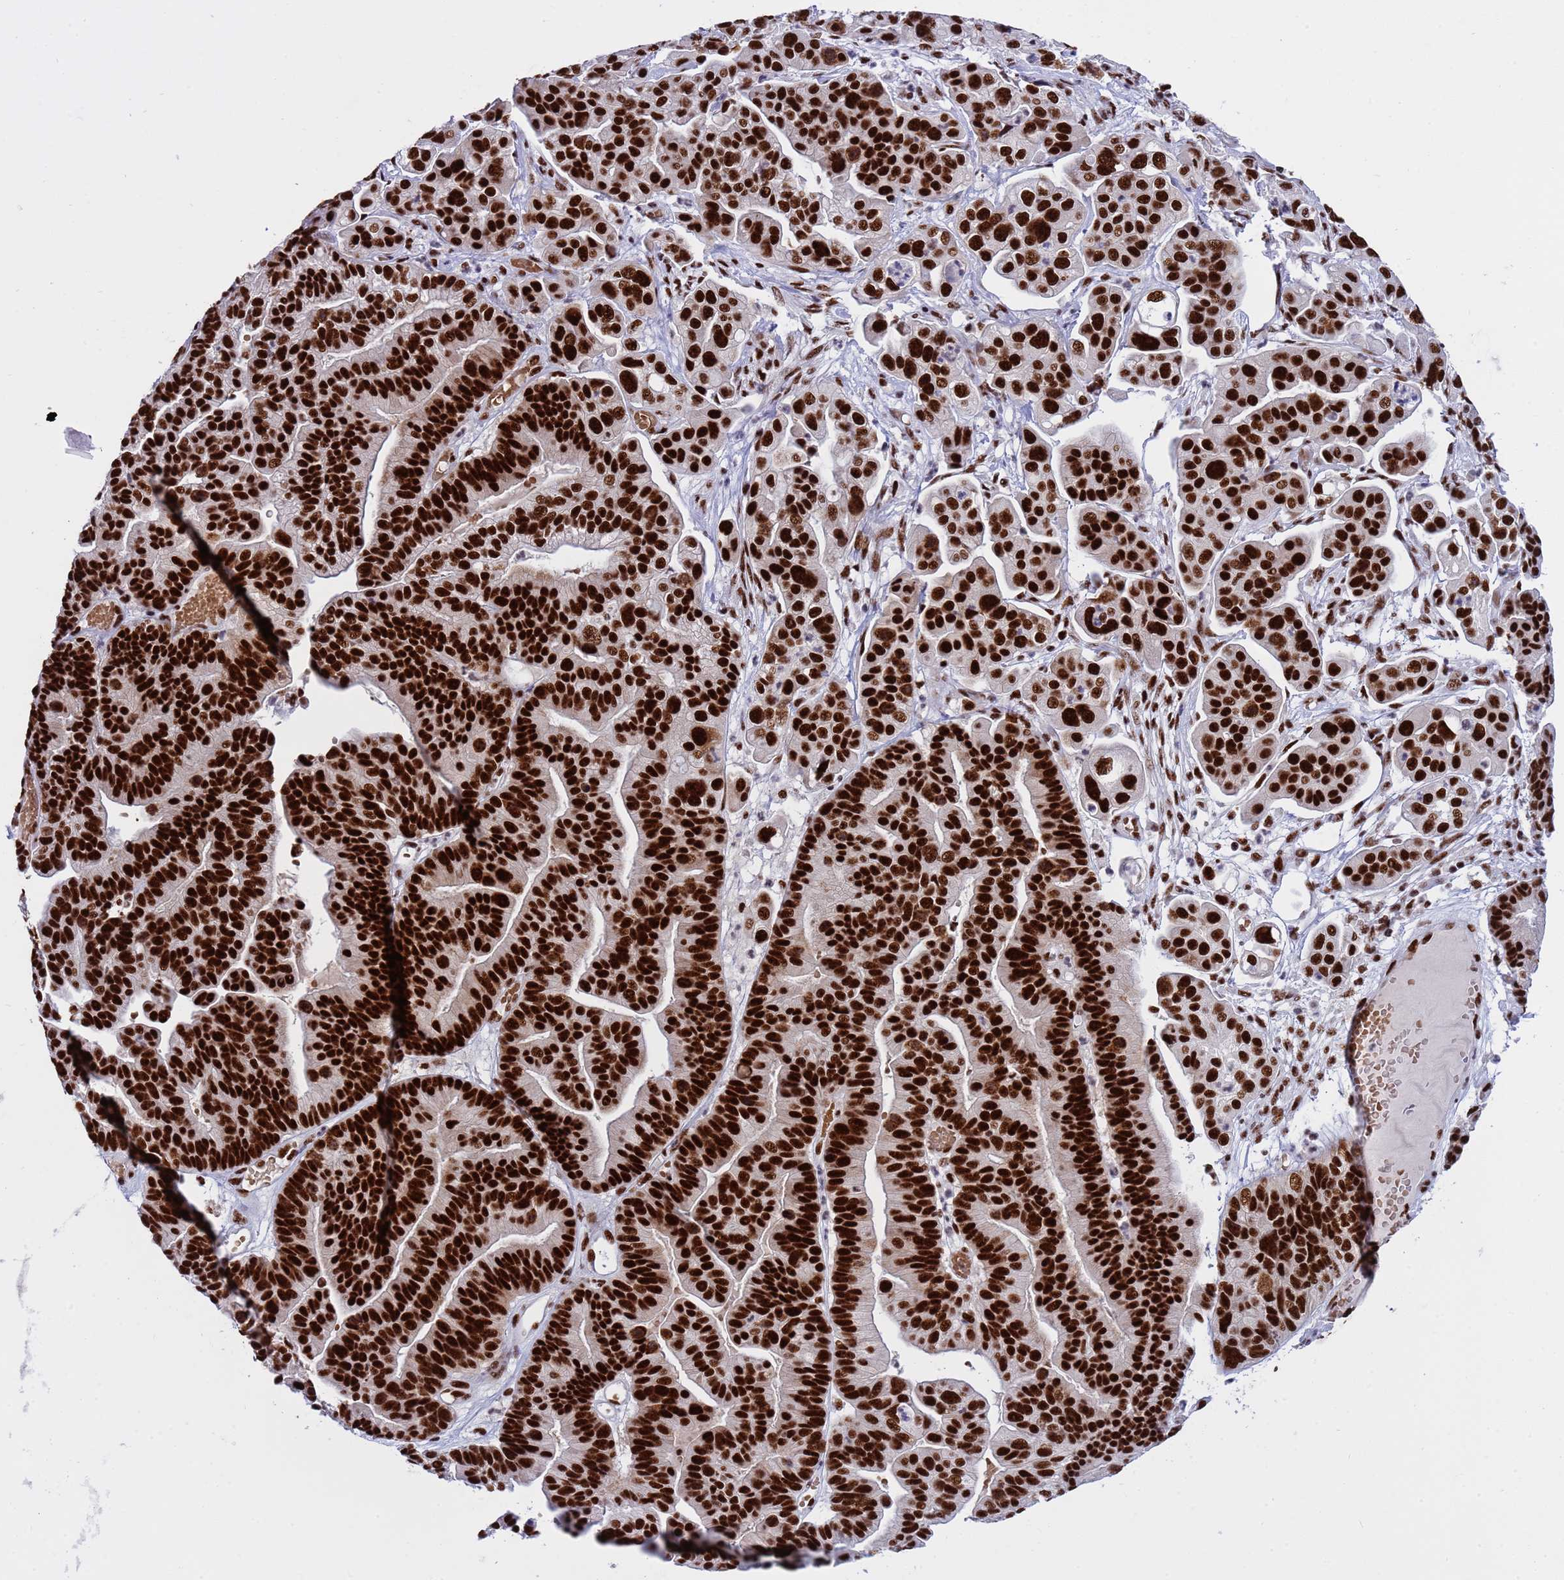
{"staining": {"intensity": "strong", "quantity": ">75%", "location": "nuclear"}, "tissue": "ovarian cancer", "cell_type": "Tumor cells", "image_type": "cancer", "snomed": [{"axis": "morphology", "description": "Cystadenocarcinoma, serous, NOS"}, {"axis": "topography", "description": "Ovary"}], "caption": "Immunohistochemistry photomicrograph of human serous cystadenocarcinoma (ovarian) stained for a protein (brown), which displays high levels of strong nuclear positivity in approximately >75% of tumor cells.", "gene": "THOC2", "patient": {"sex": "female", "age": 56}}